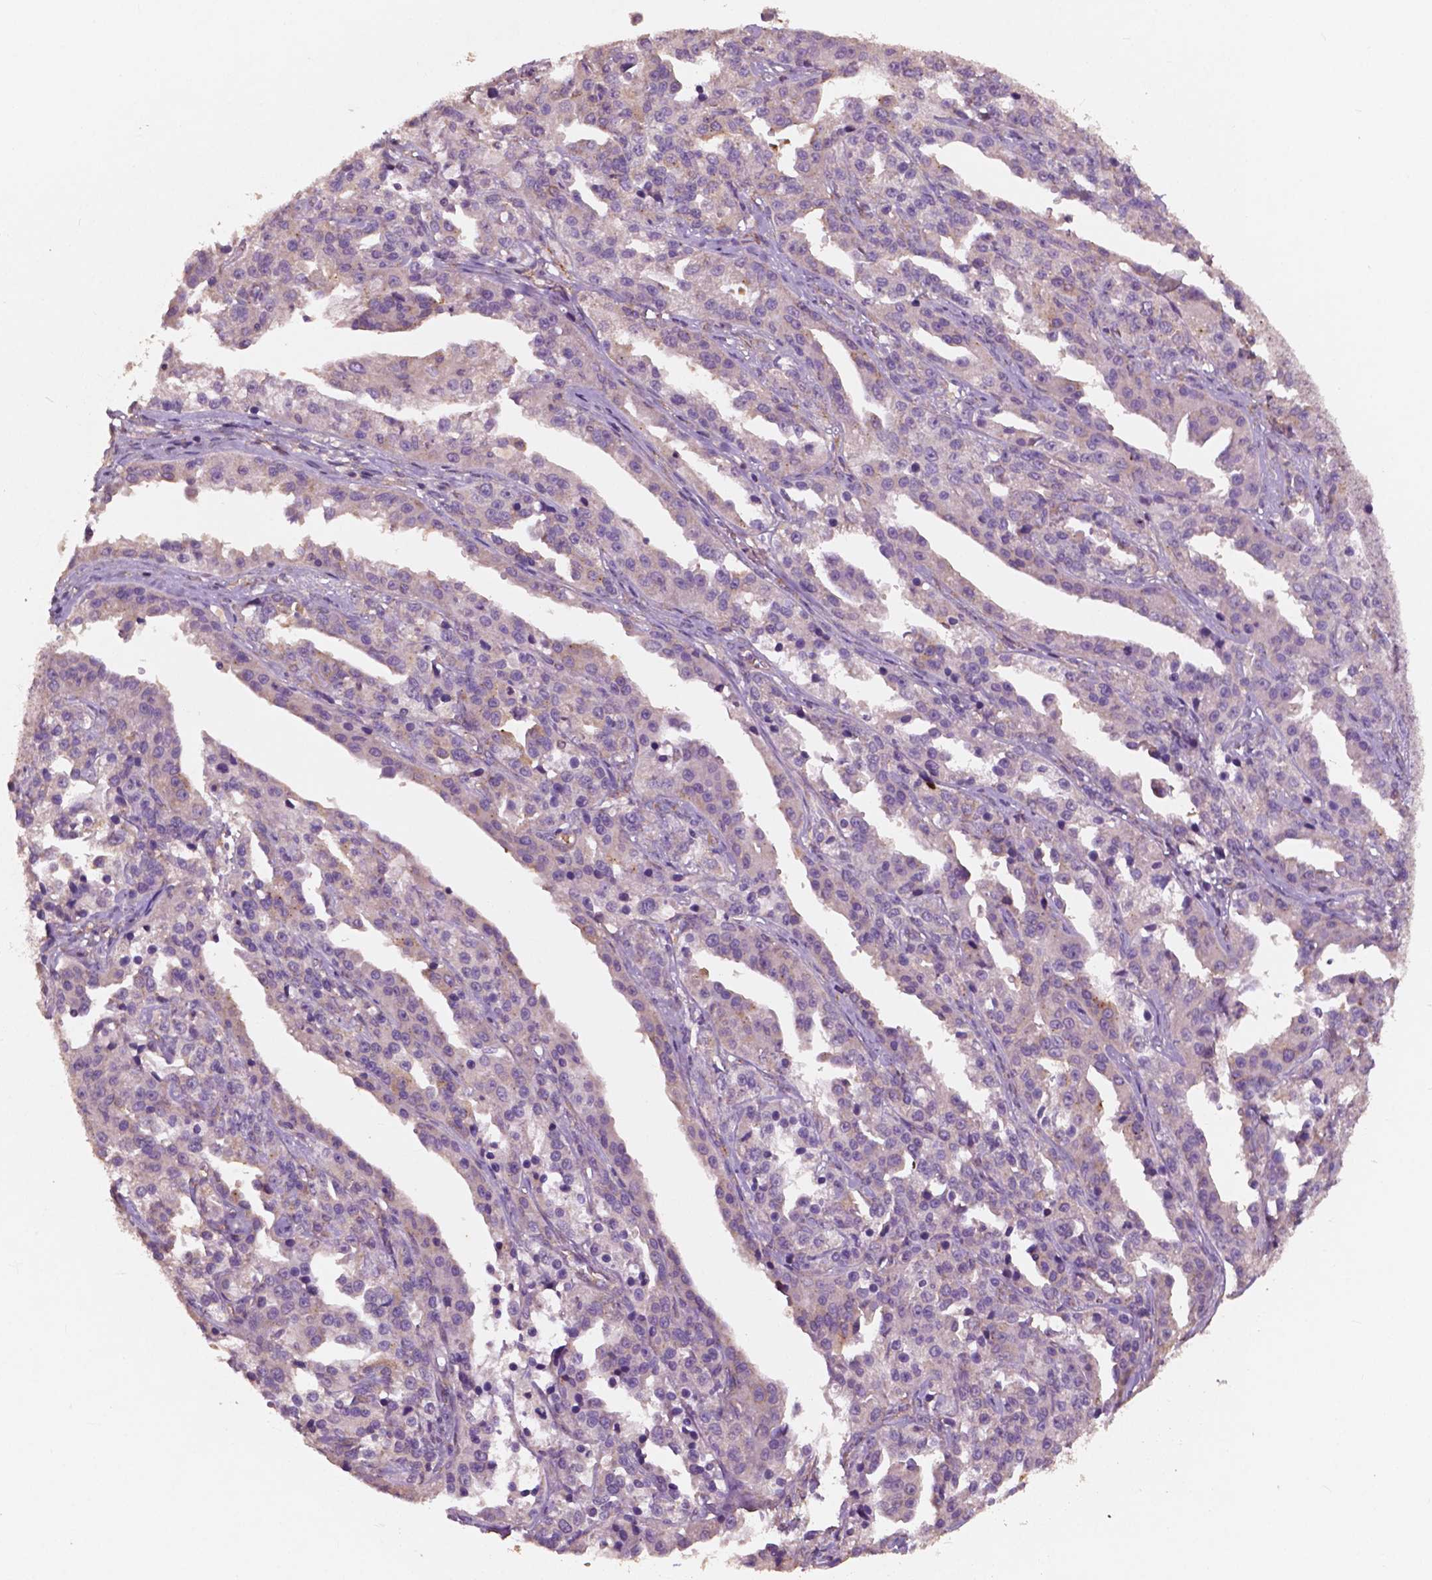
{"staining": {"intensity": "weak", "quantity": "<25%", "location": "cytoplasmic/membranous"}, "tissue": "ovarian cancer", "cell_type": "Tumor cells", "image_type": "cancer", "snomed": [{"axis": "morphology", "description": "Cystadenocarcinoma, serous, NOS"}, {"axis": "topography", "description": "Ovary"}], "caption": "Immunohistochemistry (IHC) image of neoplastic tissue: ovarian cancer (serous cystadenocarcinoma) stained with DAB (3,3'-diaminobenzidine) exhibits no significant protein positivity in tumor cells.", "gene": "CHPT1", "patient": {"sex": "female", "age": 75}}